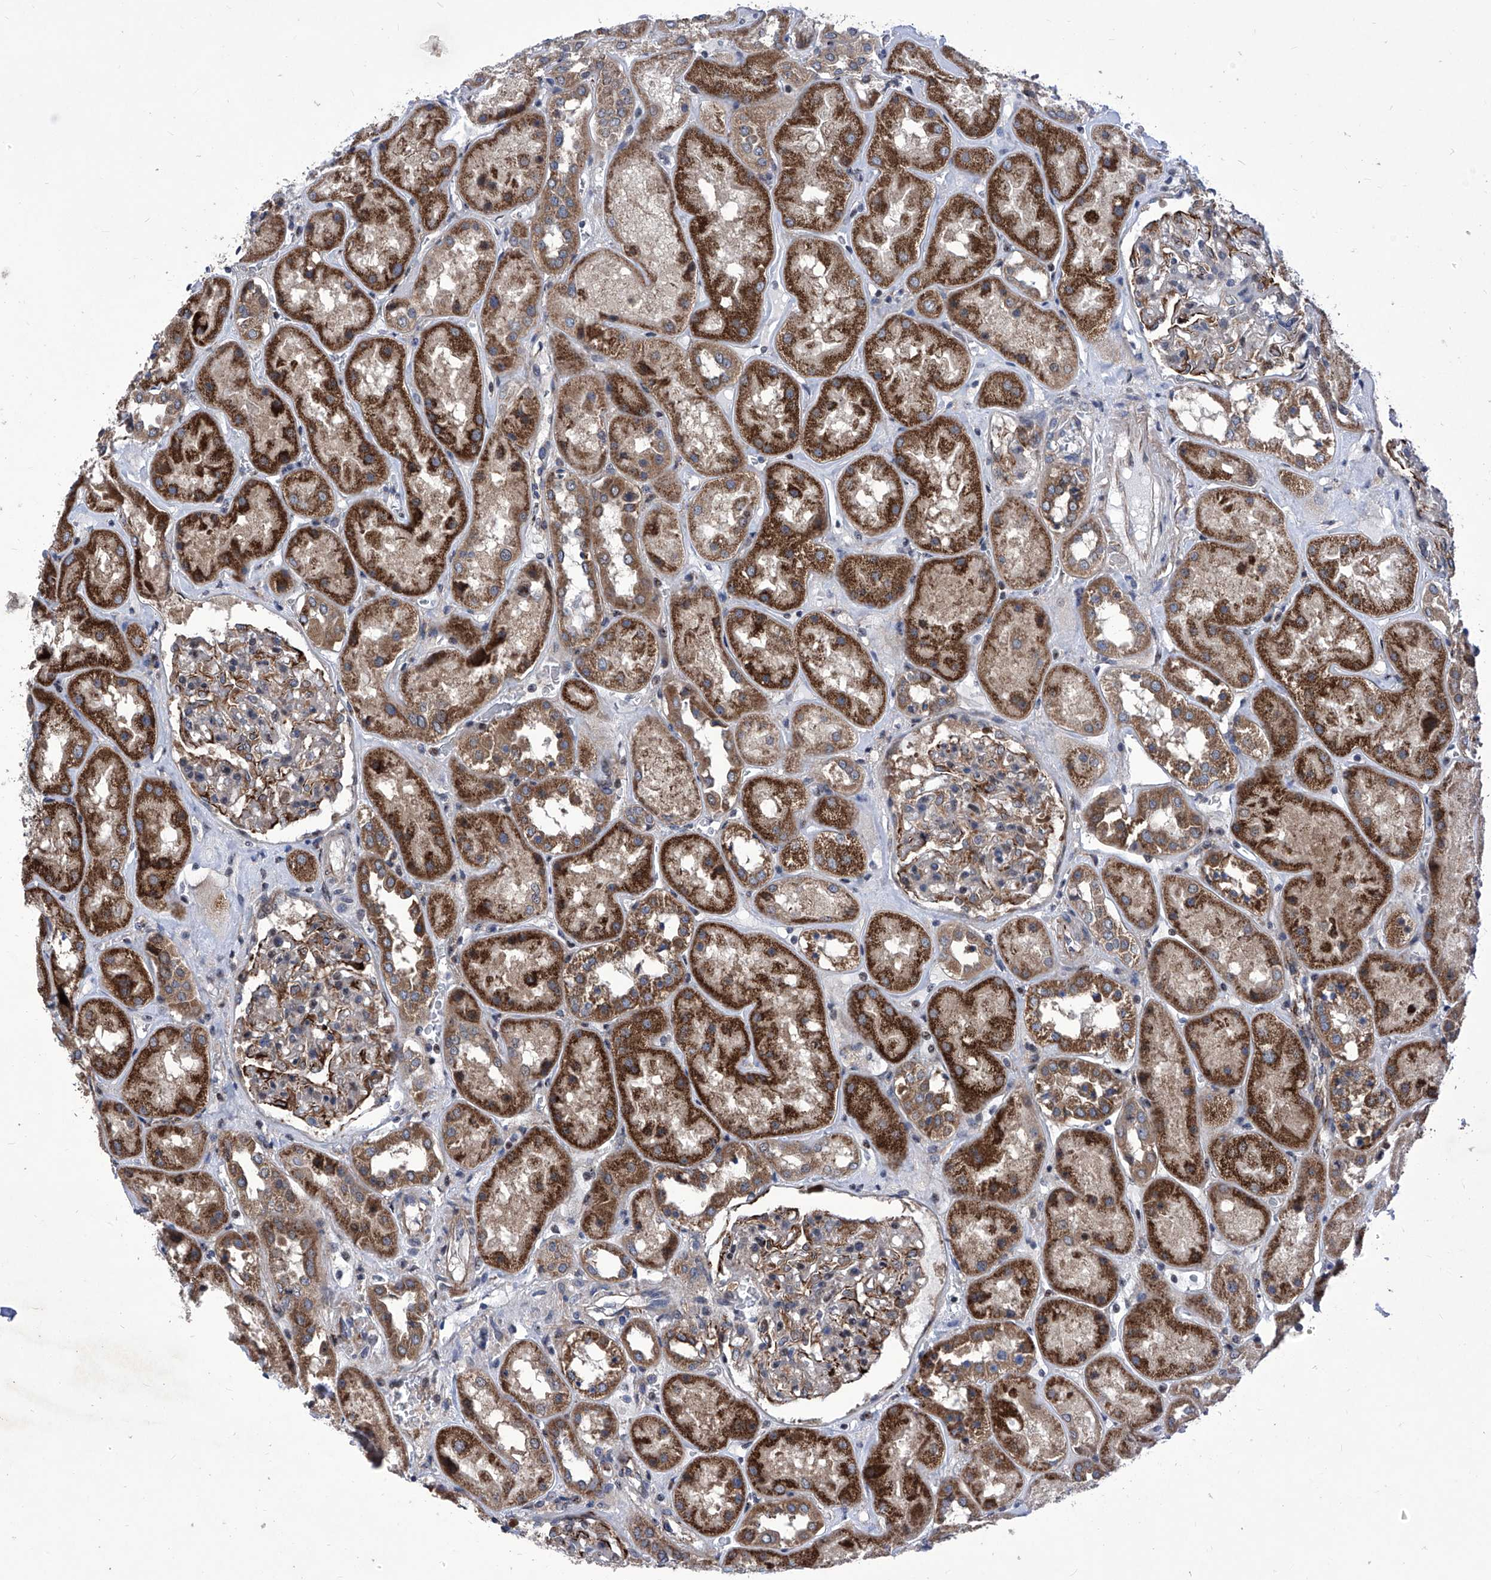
{"staining": {"intensity": "strong", "quantity": "<25%", "location": "cytoplasmic/membranous"}, "tissue": "kidney", "cell_type": "Cells in glomeruli", "image_type": "normal", "snomed": [{"axis": "morphology", "description": "Normal tissue, NOS"}, {"axis": "topography", "description": "Kidney"}], "caption": "Immunohistochemistry (IHC) (DAB) staining of benign kidney reveals strong cytoplasmic/membranous protein staining in about <25% of cells in glomeruli.", "gene": "KTI12", "patient": {"sex": "male", "age": 70}}